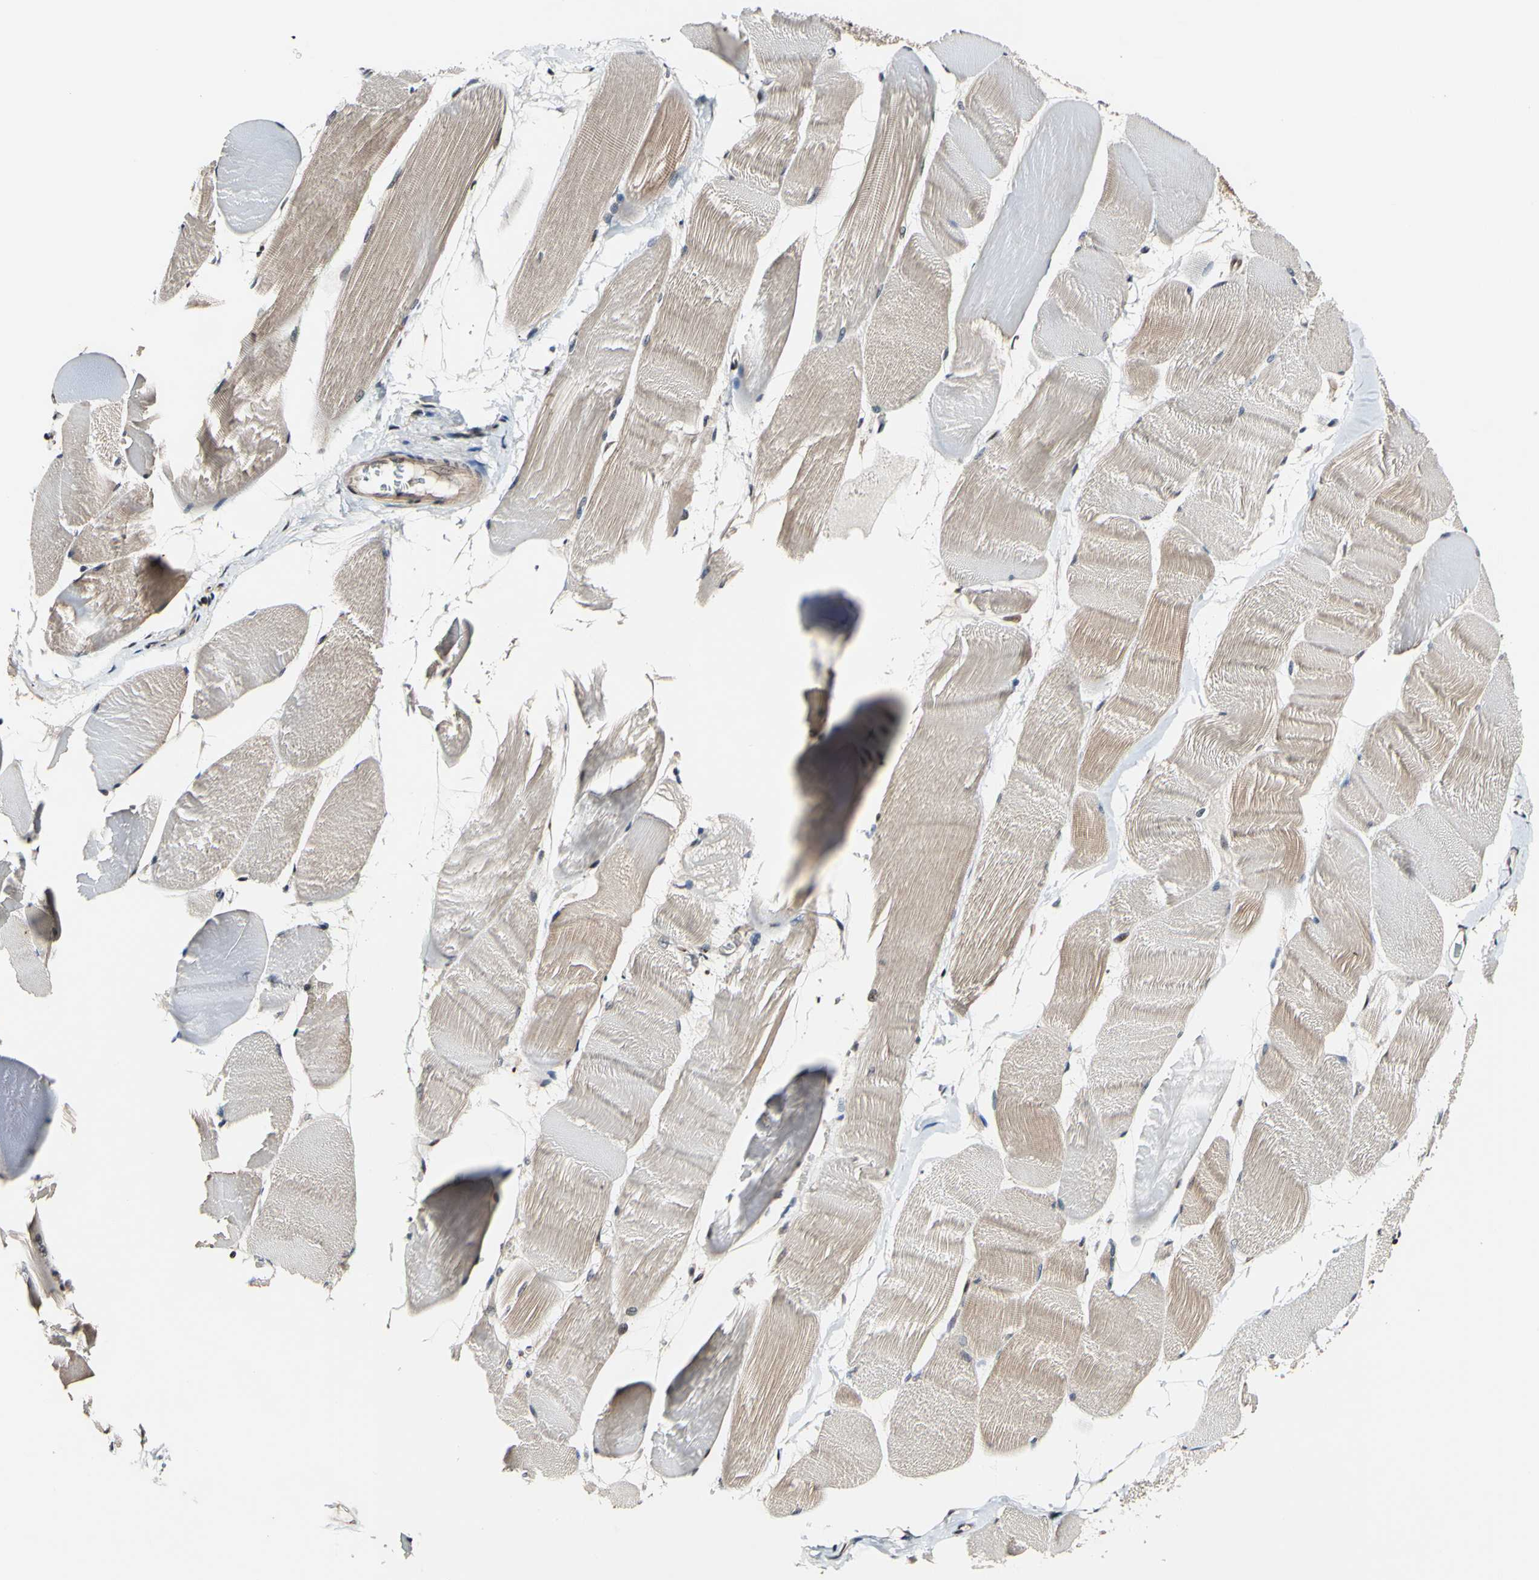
{"staining": {"intensity": "weak", "quantity": ">75%", "location": "cytoplasmic/membranous"}, "tissue": "skeletal muscle", "cell_type": "Myocytes", "image_type": "normal", "snomed": [{"axis": "morphology", "description": "Normal tissue, NOS"}, {"axis": "morphology", "description": "Squamous cell carcinoma, NOS"}, {"axis": "topography", "description": "Skeletal muscle"}], "caption": "Skeletal muscle stained with DAB (3,3'-diaminobenzidine) immunohistochemistry (IHC) displays low levels of weak cytoplasmic/membranous positivity in about >75% of myocytes.", "gene": "PSMD10", "patient": {"sex": "male", "age": 51}}